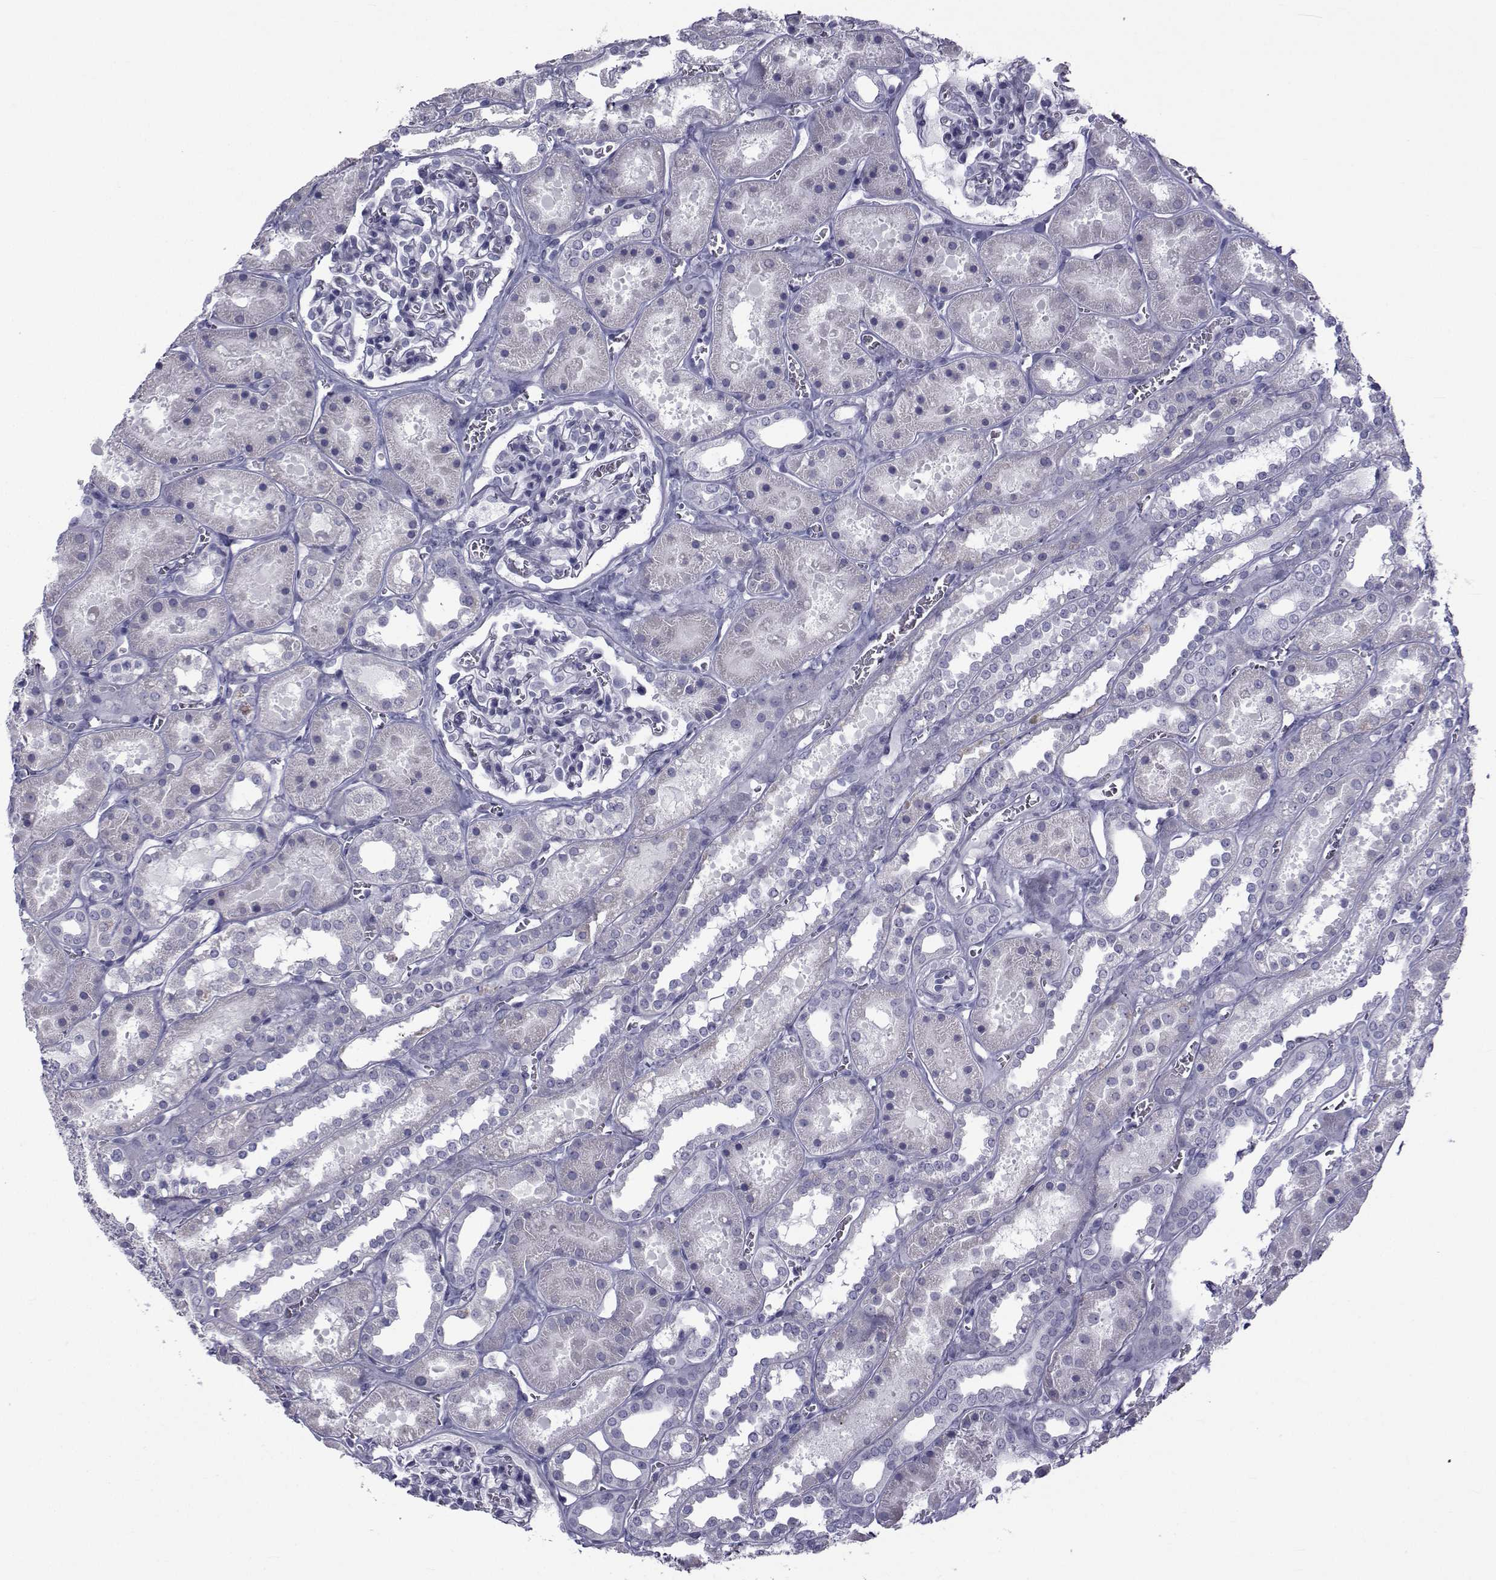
{"staining": {"intensity": "negative", "quantity": "none", "location": "none"}, "tissue": "kidney", "cell_type": "Cells in glomeruli", "image_type": "normal", "snomed": [{"axis": "morphology", "description": "Normal tissue, NOS"}, {"axis": "topography", "description": "Kidney"}], "caption": "The micrograph displays no significant expression in cells in glomeruli of kidney. (DAB (3,3'-diaminobenzidine) immunohistochemistry, high magnification).", "gene": "FDXR", "patient": {"sex": "female", "age": 41}}